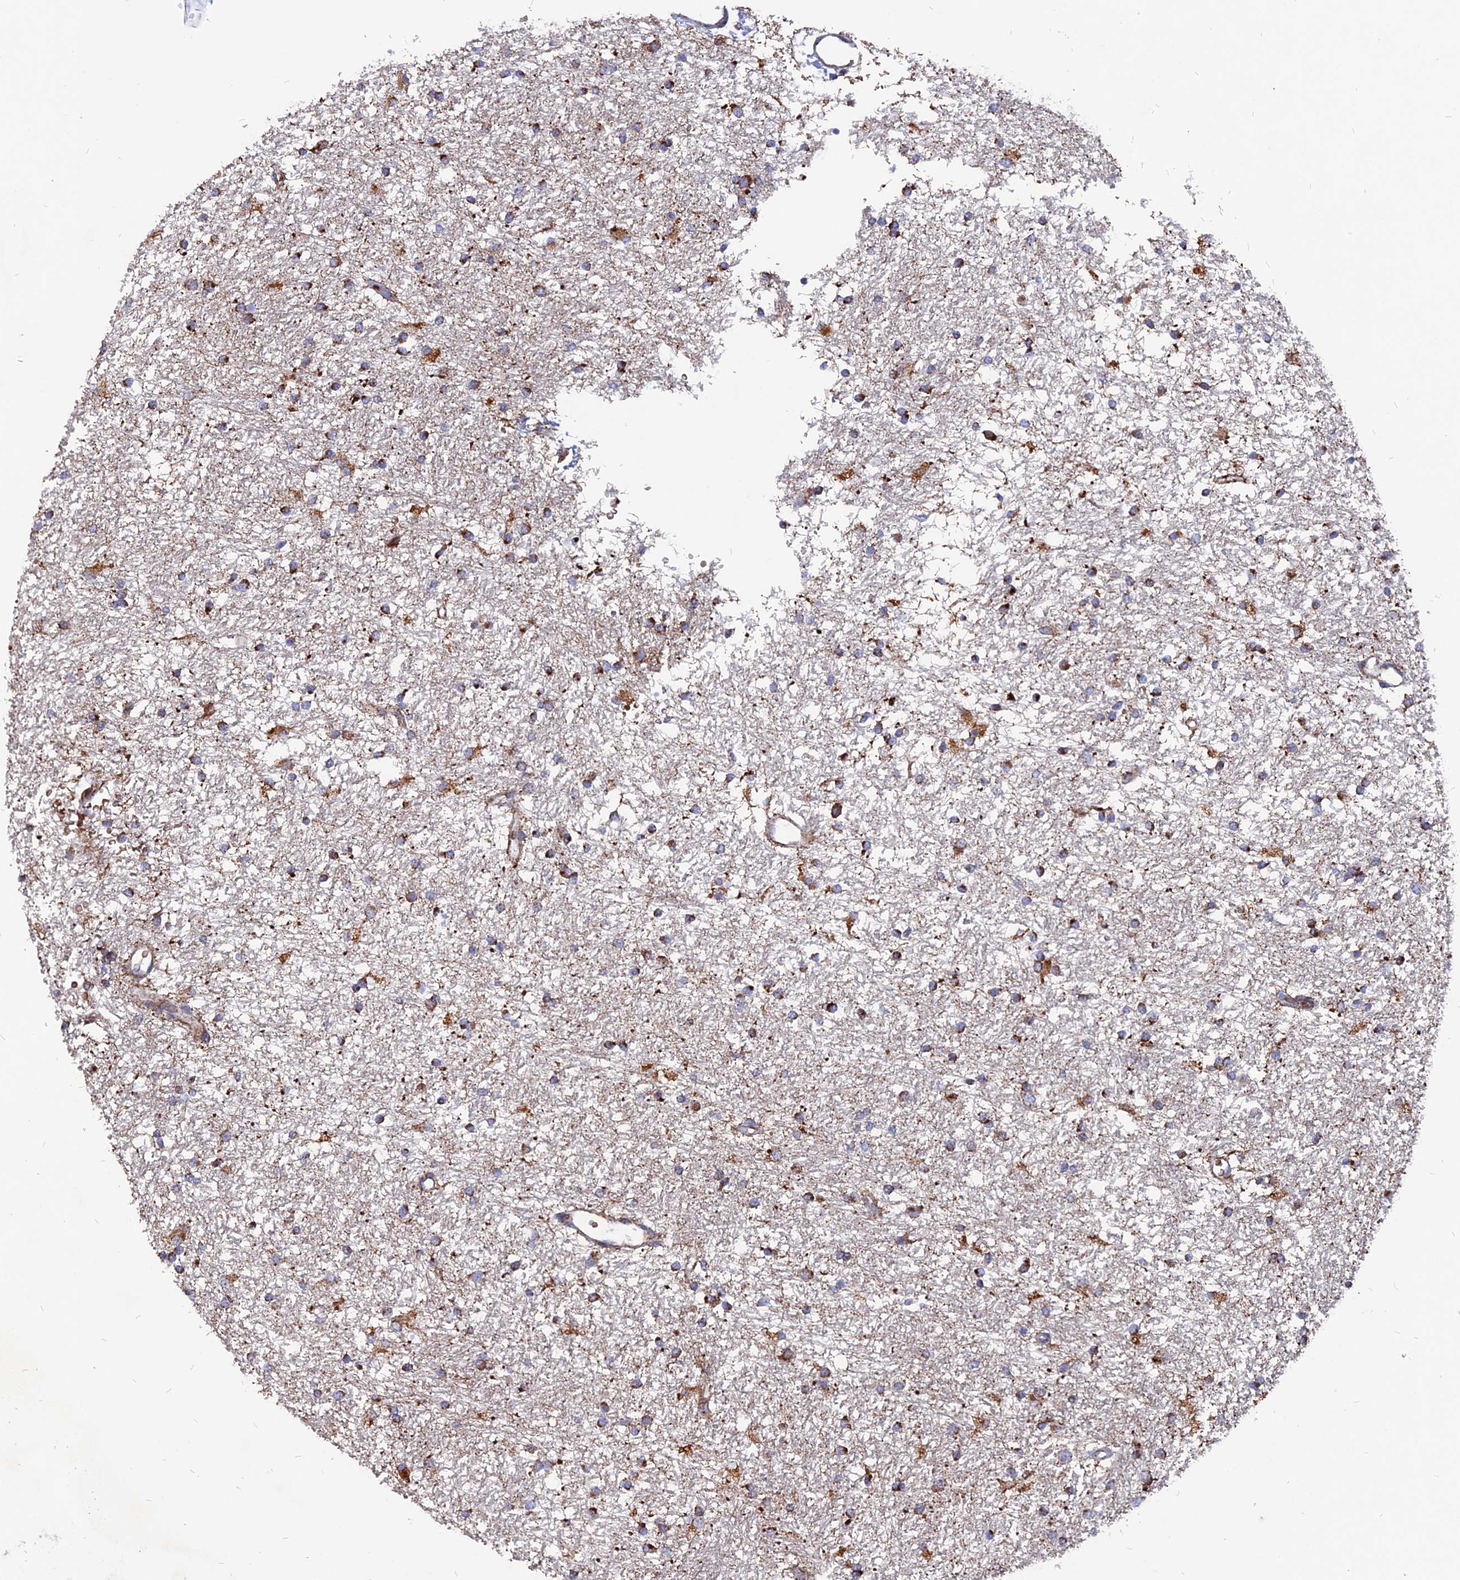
{"staining": {"intensity": "moderate", "quantity": ">75%", "location": "cytoplasmic/membranous"}, "tissue": "glioma", "cell_type": "Tumor cells", "image_type": "cancer", "snomed": [{"axis": "morphology", "description": "Glioma, malignant, High grade"}, {"axis": "topography", "description": "Brain"}], "caption": "Immunohistochemistry (DAB (3,3'-diaminobenzidine)) staining of human malignant high-grade glioma displays moderate cytoplasmic/membranous protein positivity in approximately >75% of tumor cells.", "gene": "TGFA", "patient": {"sex": "male", "age": 77}}